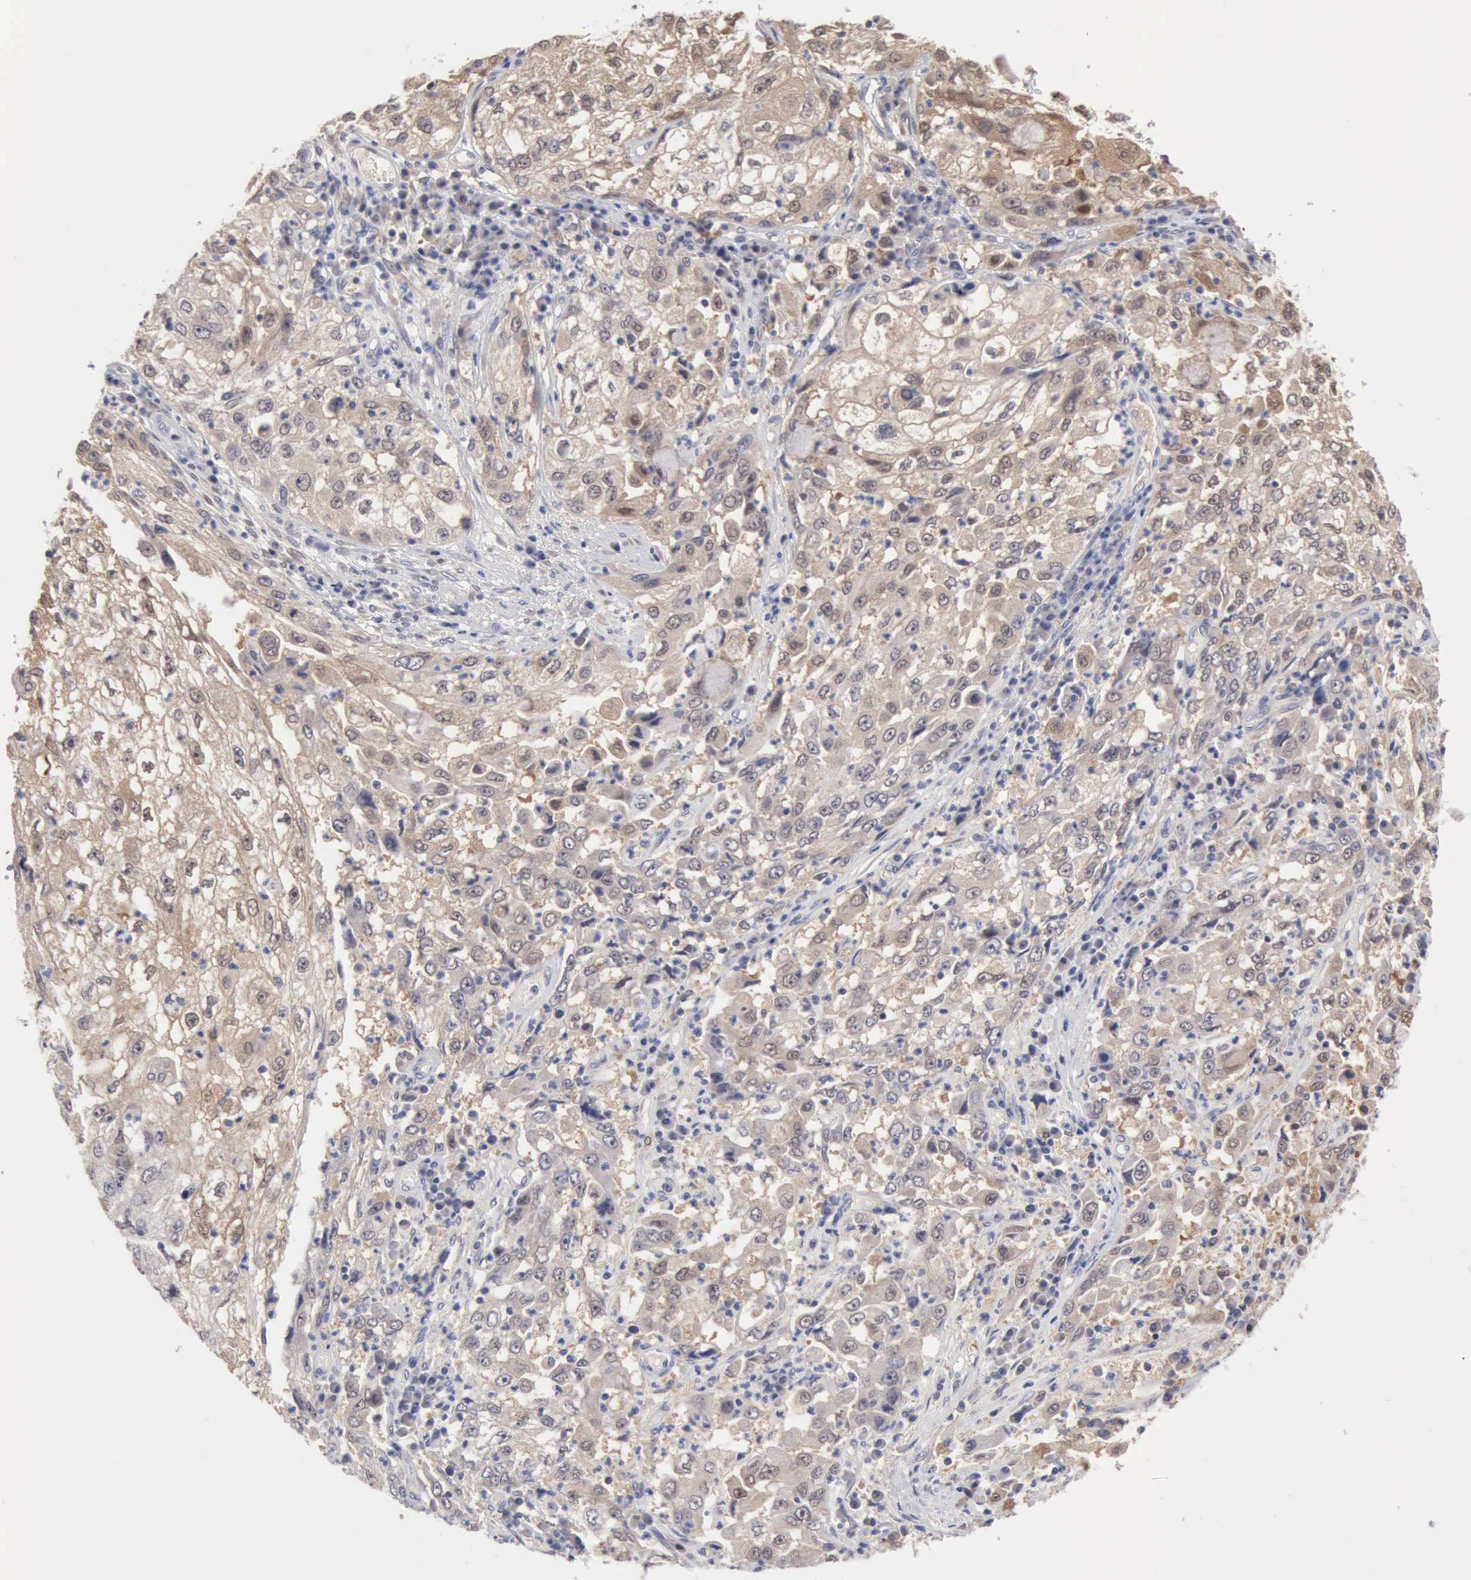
{"staining": {"intensity": "weak", "quantity": "25%-75%", "location": "cytoplasmic/membranous"}, "tissue": "cervical cancer", "cell_type": "Tumor cells", "image_type": "cancer", "snomed": [{"axis": "morphology", "description": "Squamous cell carcinoma, NOS"}, {"axis": "topography", "description": "Cervix"}], "caption": "Cervical cancer (squamous cell carcinoma) stained for a protein demonstrates weak cytoplasmic/membranous positivity in tumor cells.", "gene": "PTGR2", "patient": {"sex": "female", "age": 36}}